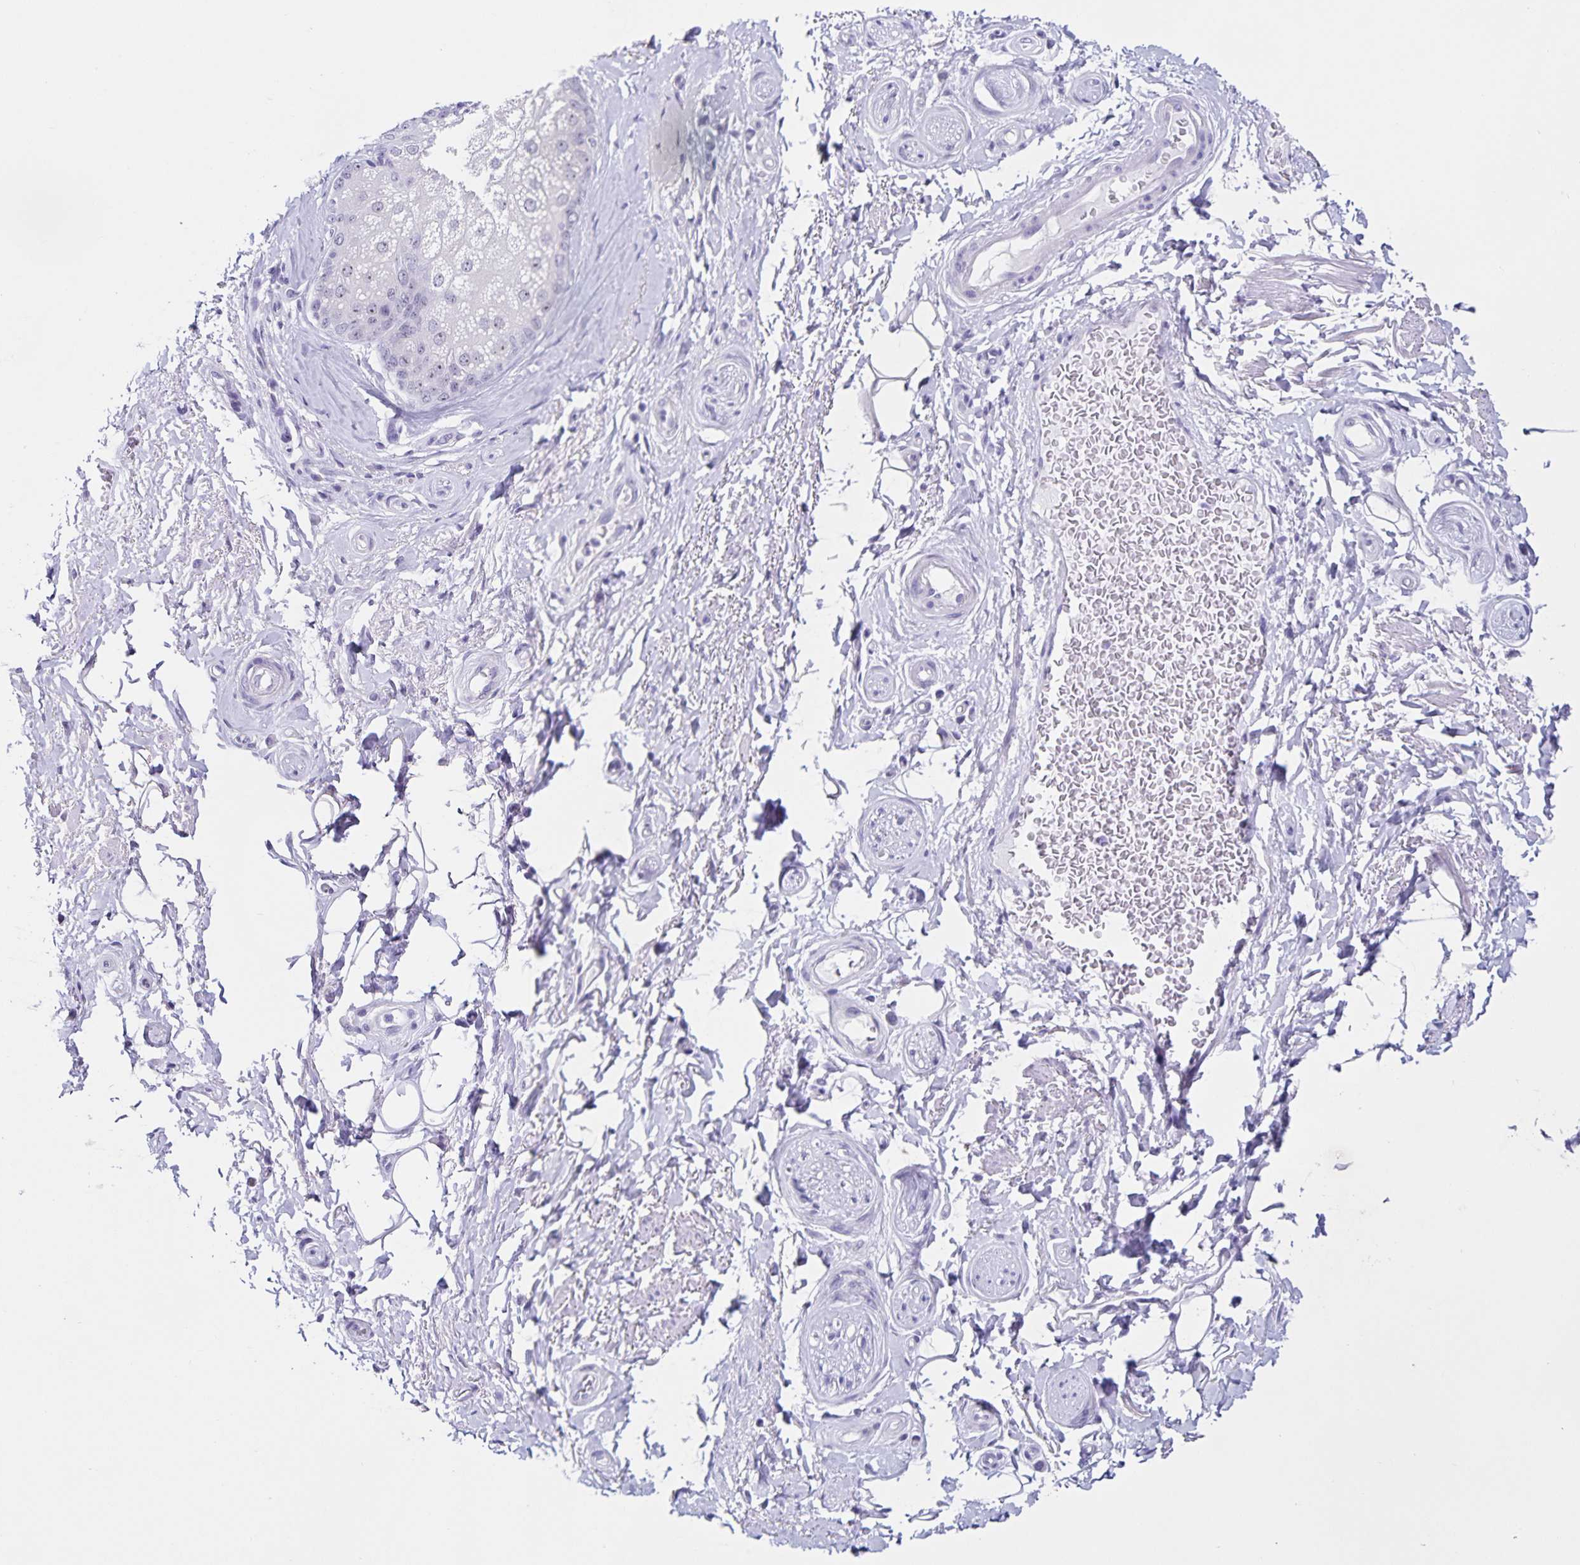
{"staining": {"intensity": "negative", "quantity": "none", "location": "none"}, "tissue": "adipose tissue", "cell_type": "Adipocytes", "image_type": "normal", "snomed": [{"axis": "morphology", "description": "Normal tissue, NOS"}, {"axis": "topography", "description": "Peripheral nerve tissue"}], "caption": "This is a image of immunohistochemistry (IHC) staining of benign adipose tissue, which shows no expression in adipocytes.", "gene": "FAM170A", "patient": {"sex": "male", "age": 51}}